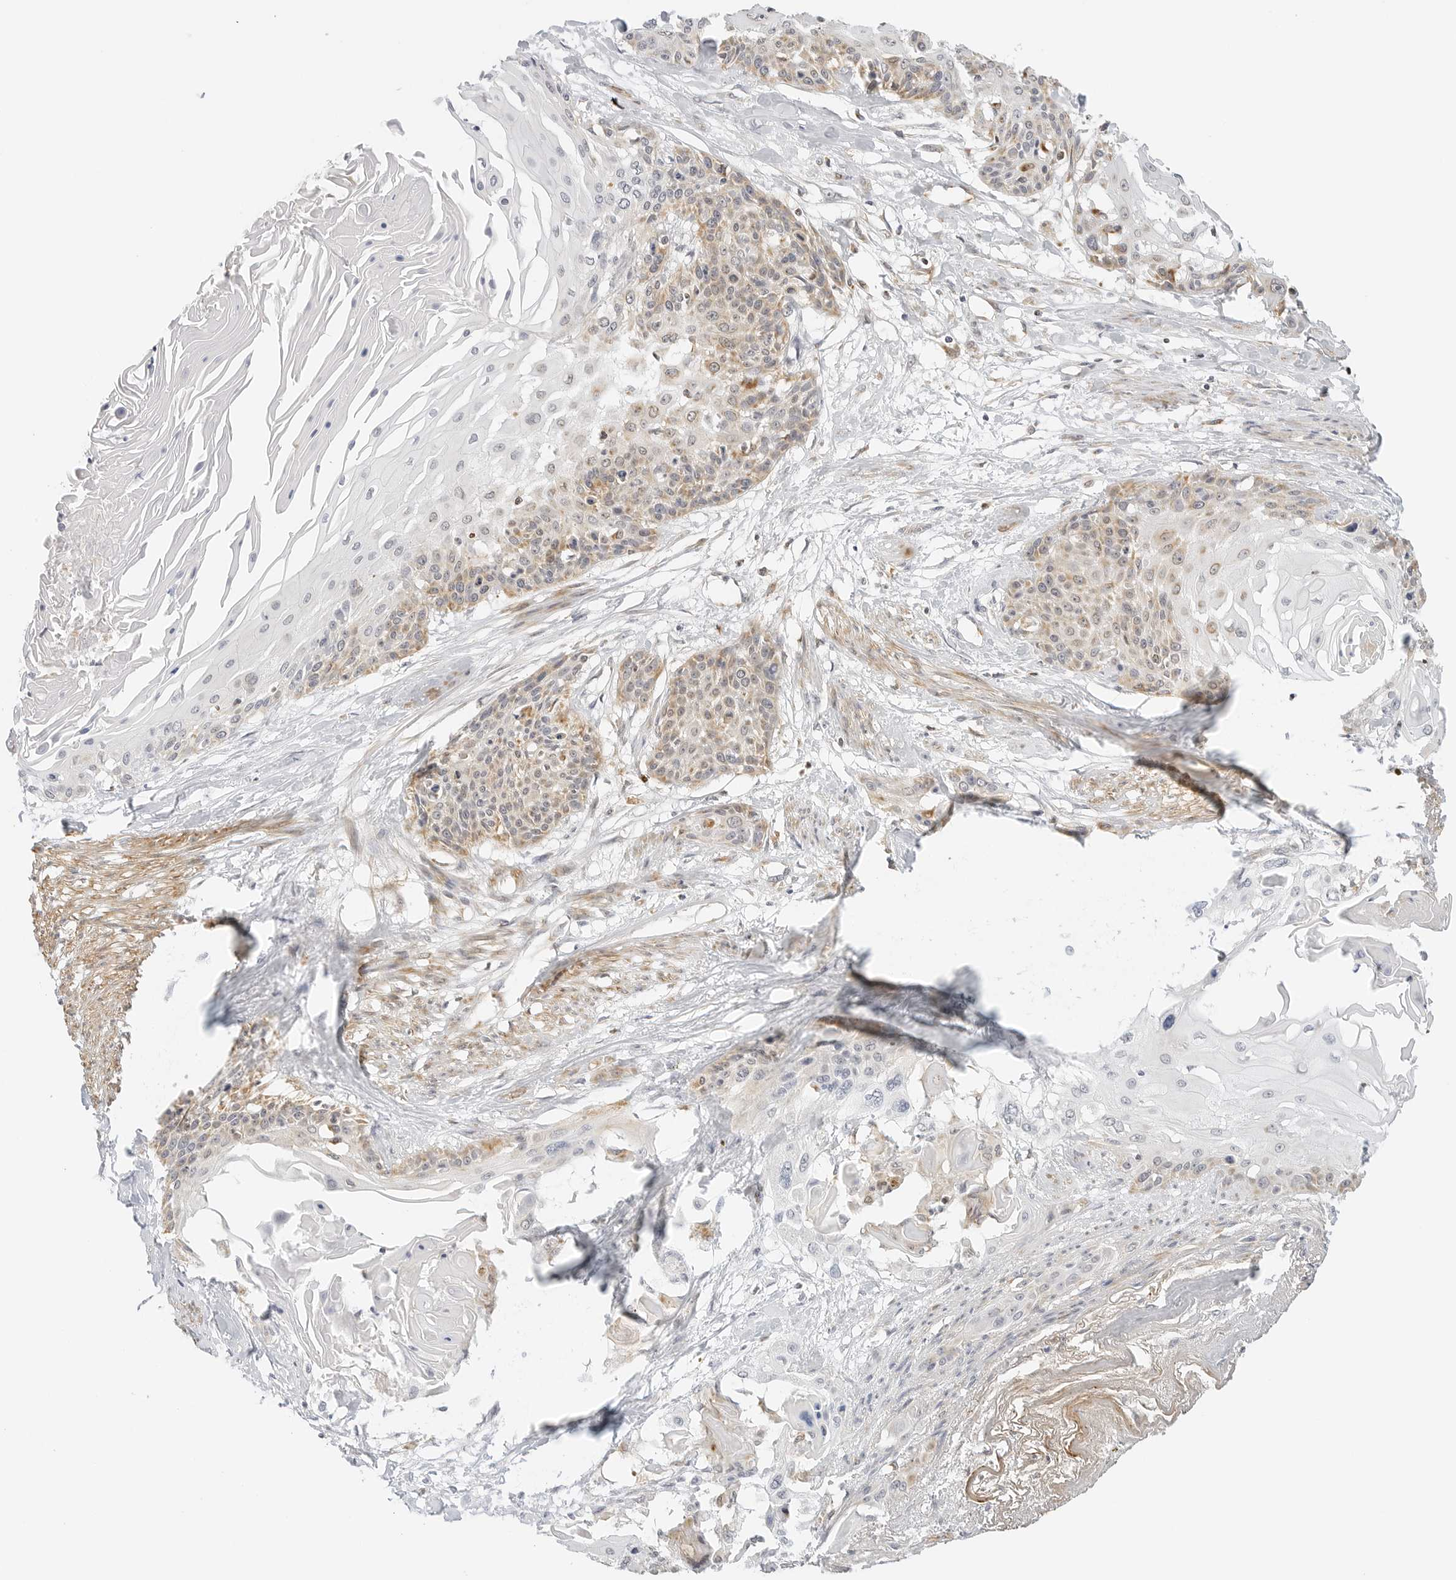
{"staining": {"intensity": "weak", "quantity": "25%-75%", "location": "cytoplasmic/membranous"}, "tissue": "cervical cancer", "cell_type": "Tumor cells", "image_type": "cancer", "snomed": [{"axis": "morphology", "description": "Squamous cell carcinoma, NOS"}, {"axis": "topography", "description": "Cervix"}], "caption": "Squamous cell carcinoma (cervical) was stained to show a protein in brown. There is low levels of weak cytoplasmic/membranous expression in approximately 25%-75% of tumor cells.", "gene": "GORAB", "patient": {"sex": "female", "age": 57}}